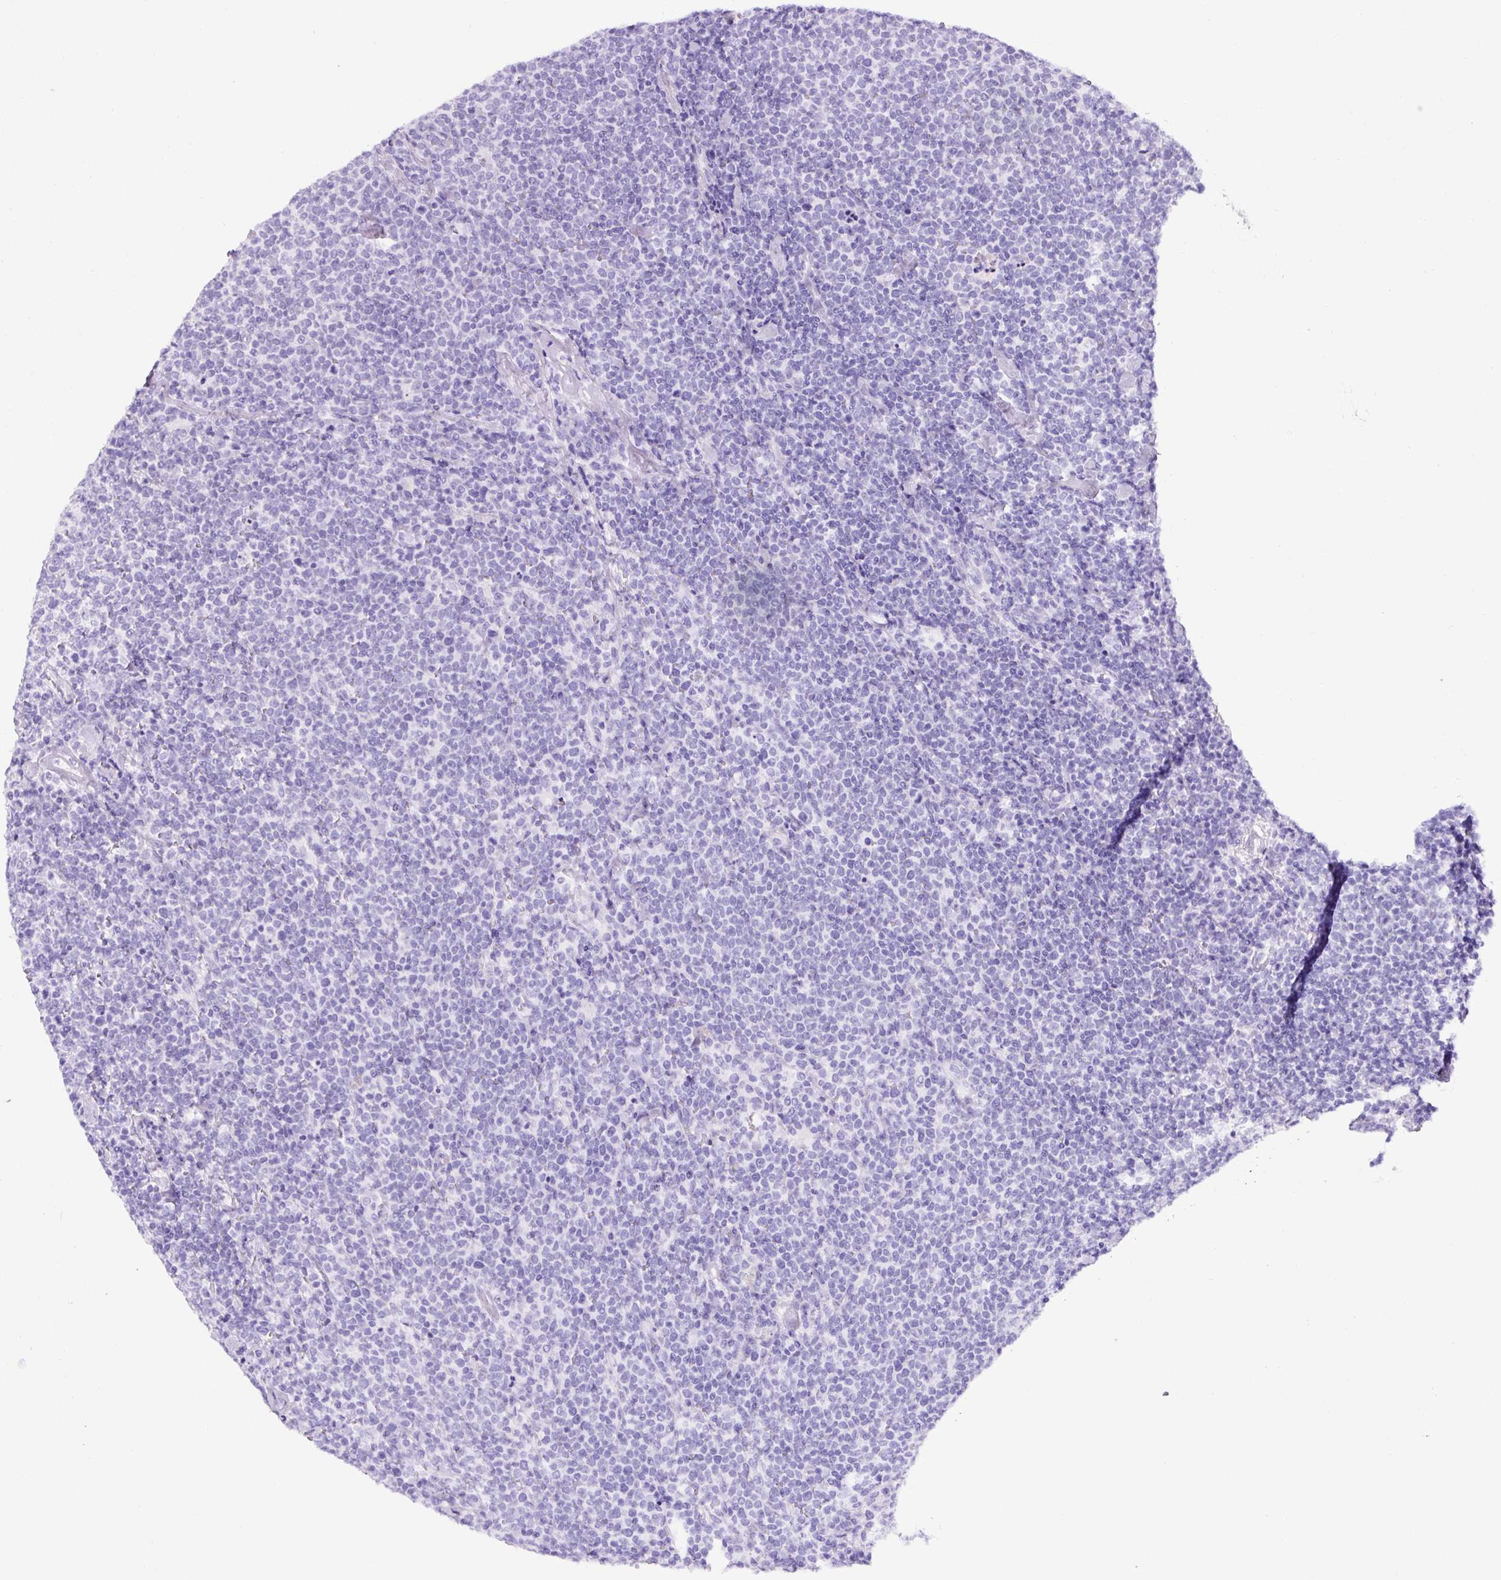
{"staining": {"intensity": "negative", "quantity": "none", "location": "none"}, "tissue": "lymphoma", "cell_type": "Tumor cells", "image_type": "cancer", "snomed": [{"axis": "morphology", "description": "Malignant lymphoma, non-Hodgkin's type, High grade"}, {"axis": "topography", "description": "Lymph node"}], "caption": "The histopathology image displays no staining of tumor cells in lymphoma.", "gene": "TMEM200B", "patient": {"sex": "male", "age": 61}}